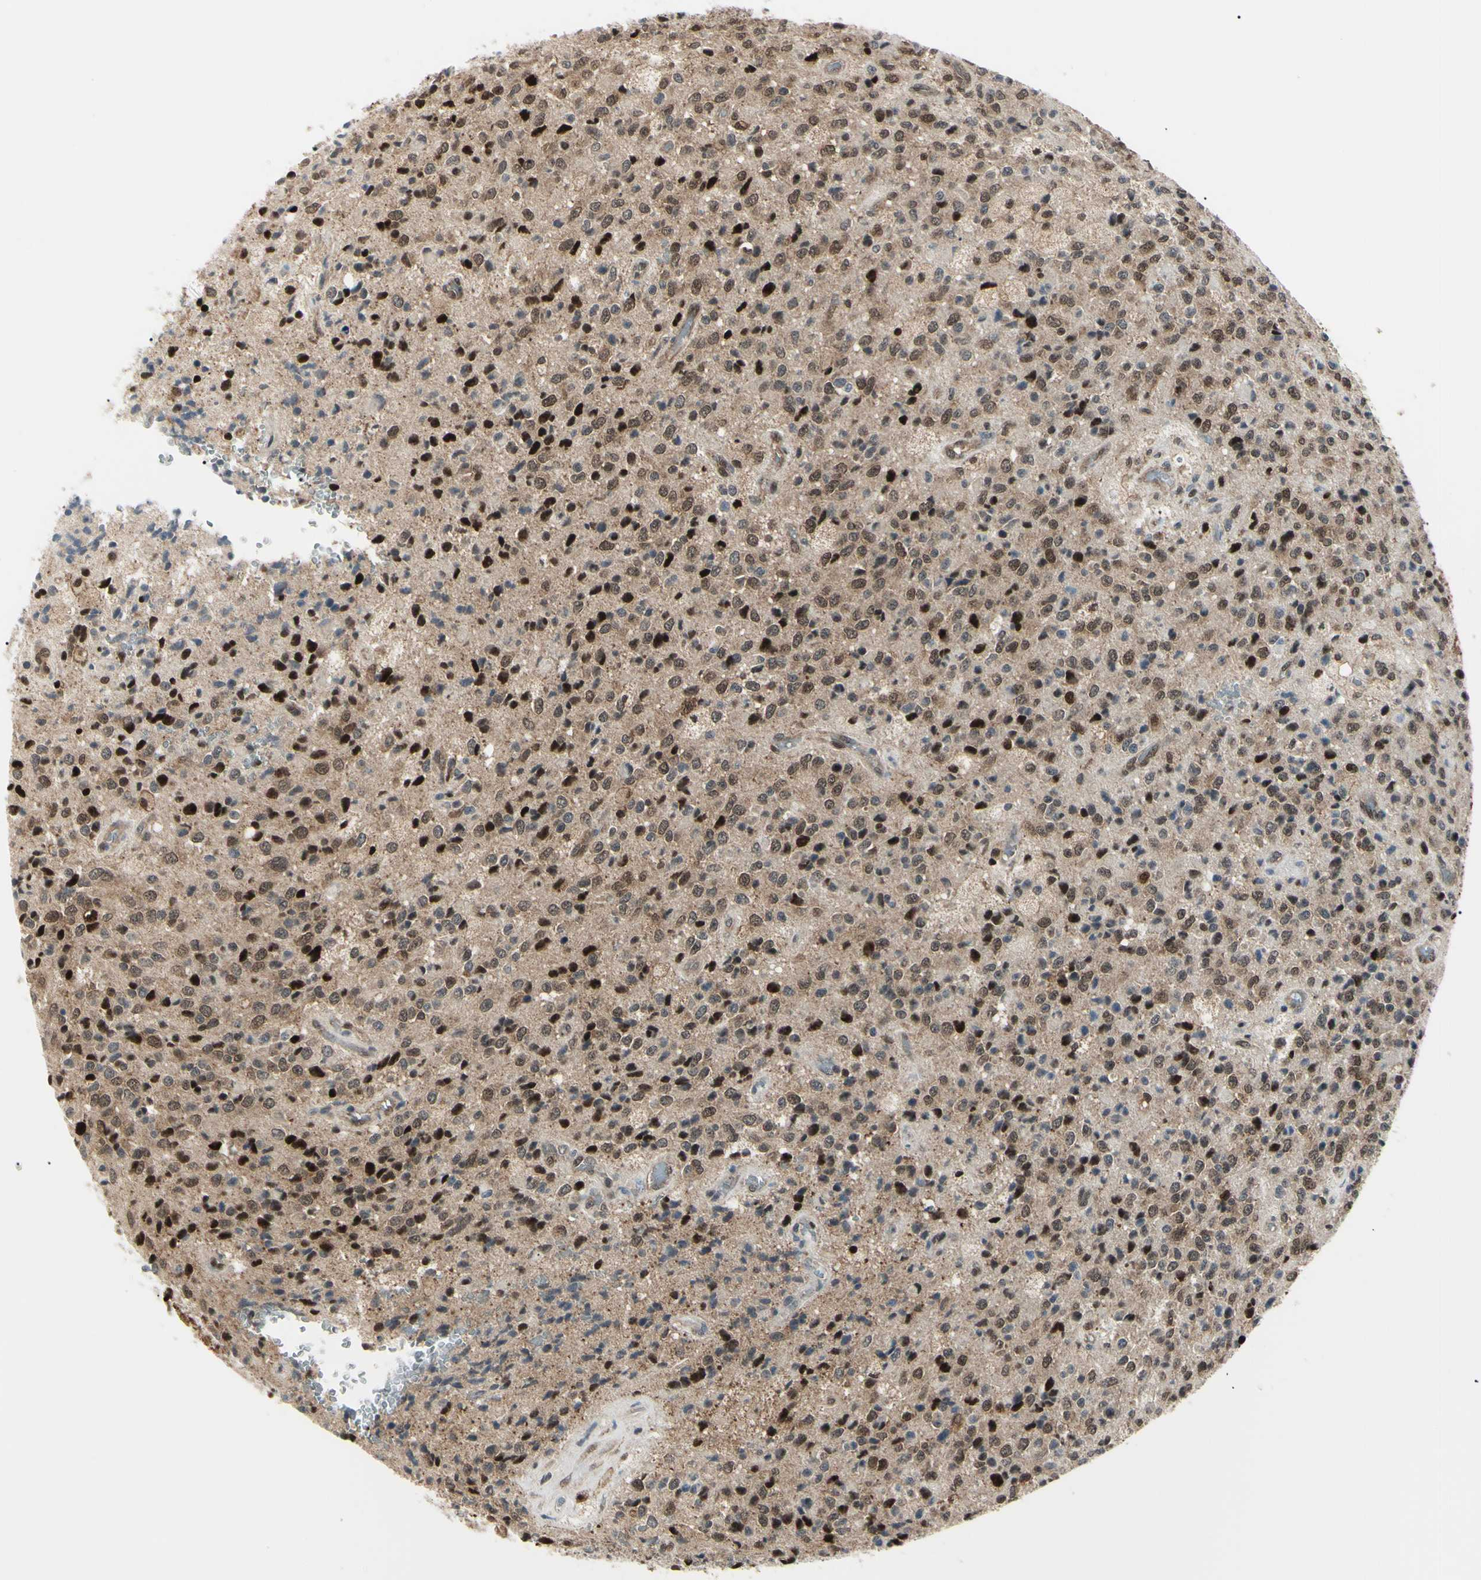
{"staining": {"intensity": "strong", "quantity": "25%-75%", "location": "cytoplasmic/membranous,nuclear"}, "tissue": "glioma", "cell_type": "Tumor cells", "image_type": "cancer", "snomed": [{"axis": "morphology", "description": "Glioma, malignant, High grade"}, {"axis": "topography", "description": "pancreas cauda"}], "caption": "Brown immunohistochemical staining in human malignant glioma (high-grade) shows strong cytoplasmic/membranous and nuclear expression in about 25%-75% of tumor cells. (DAB = brown stain, brightfield microscopy at high magnification).", "gene": "PGK1", "patient": {"sex": "male", "age": 60}}